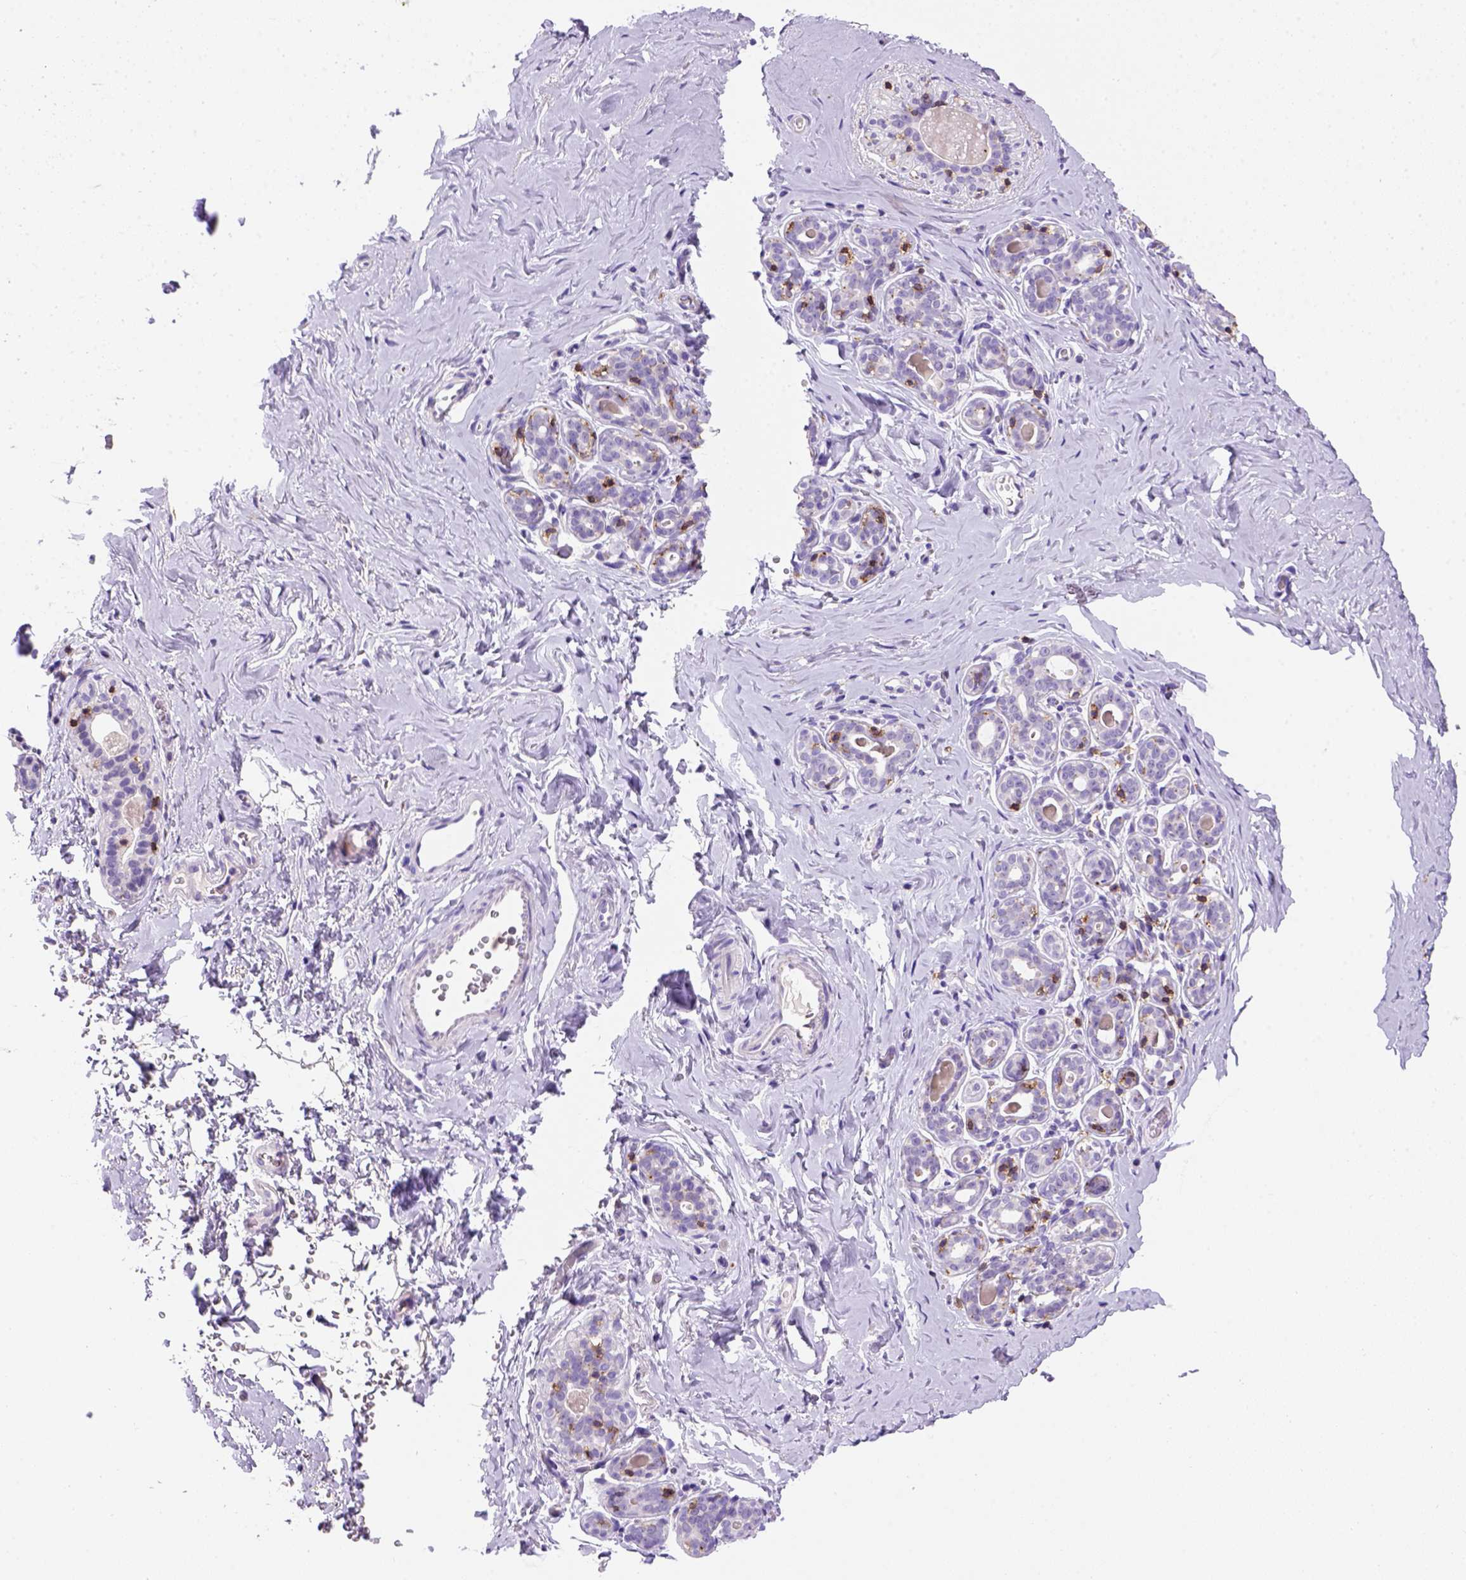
{"staining": {"intensity": "negative", "quantity": "none", "location": "none"}, "tissue": "breast", "cell_type": "Adipocytes", "image_type": "normal", "snomed": [{"axis": "morphology", "description": "Normal tissue, NOS"}, {"axis": "topography", "description": "Skin"}, {"axis": "topography", "description": "Breast"}], "caption": "The image shows no staining of adipocytes in unremarkable breast.", "gene": "CD3E", "patient": {"sex": "female", "age": 43}}